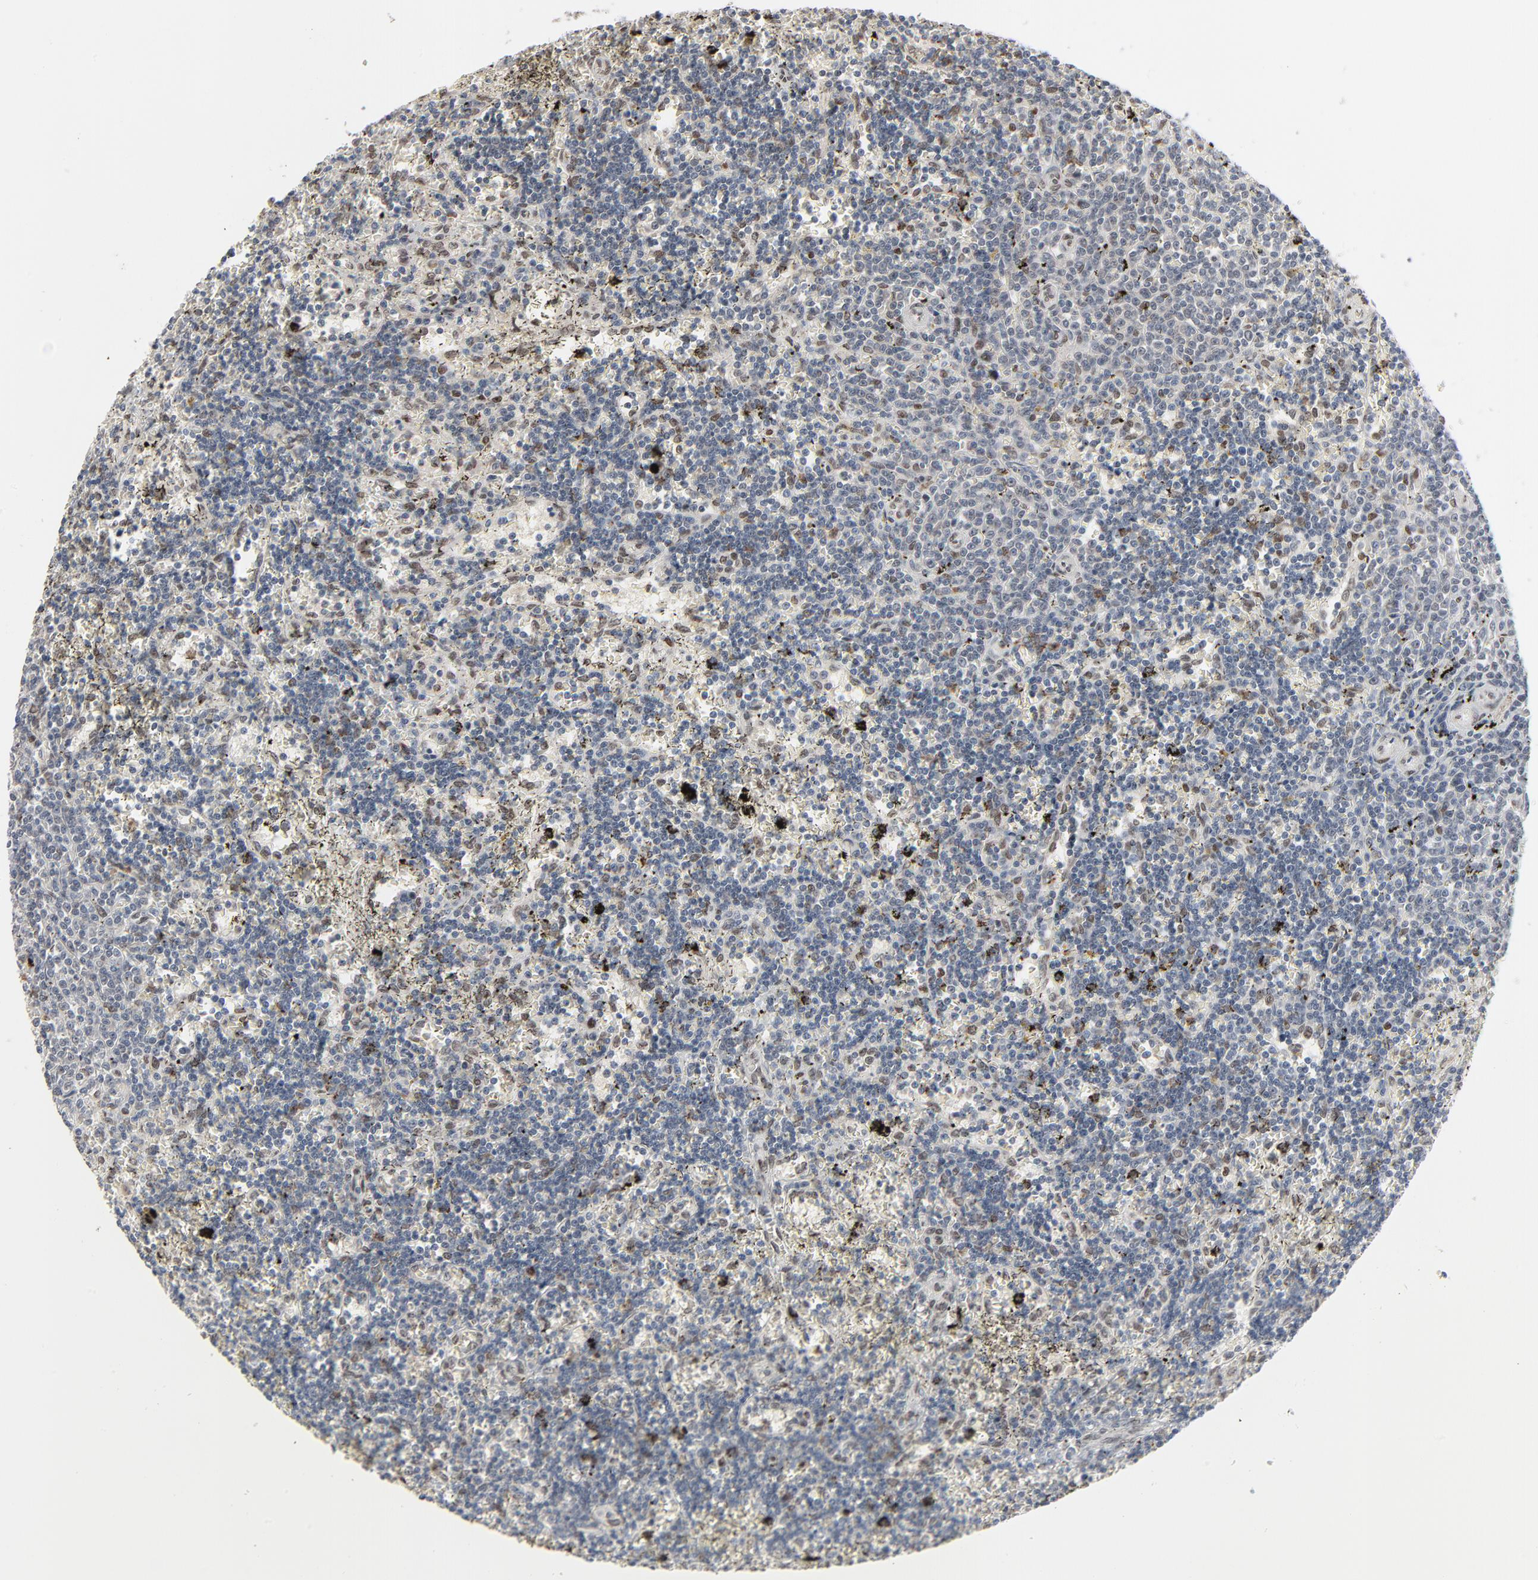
{"staining": {"intensity": "moderate", "quantity": "<25%", "location": "nuclear"}, "tissue": "lymphoma", "cell_type": "Tumor cells", "image_type": "cancer", "snomed": [{"axis": "morphology", "description": "Malignant lymphoma, non-Hodgkin's type, Low grade"}, {"axis": "topography", "description": "Spleen"}], "caption": "Immunohistochemistry (IHC) staining of lymphoma, which exhibits low levels of moderate nuclear staining in about <25% of tumor cells indicating moderate nuclear protein staining. The staining was performed using DAB (3,3'-diaminobenzidine) (brown) for protein detection and nuclei were counterstained in hematoxylin (blue).", "gene": "CUX1", "patient": {"sex": "male", "age": 60}}